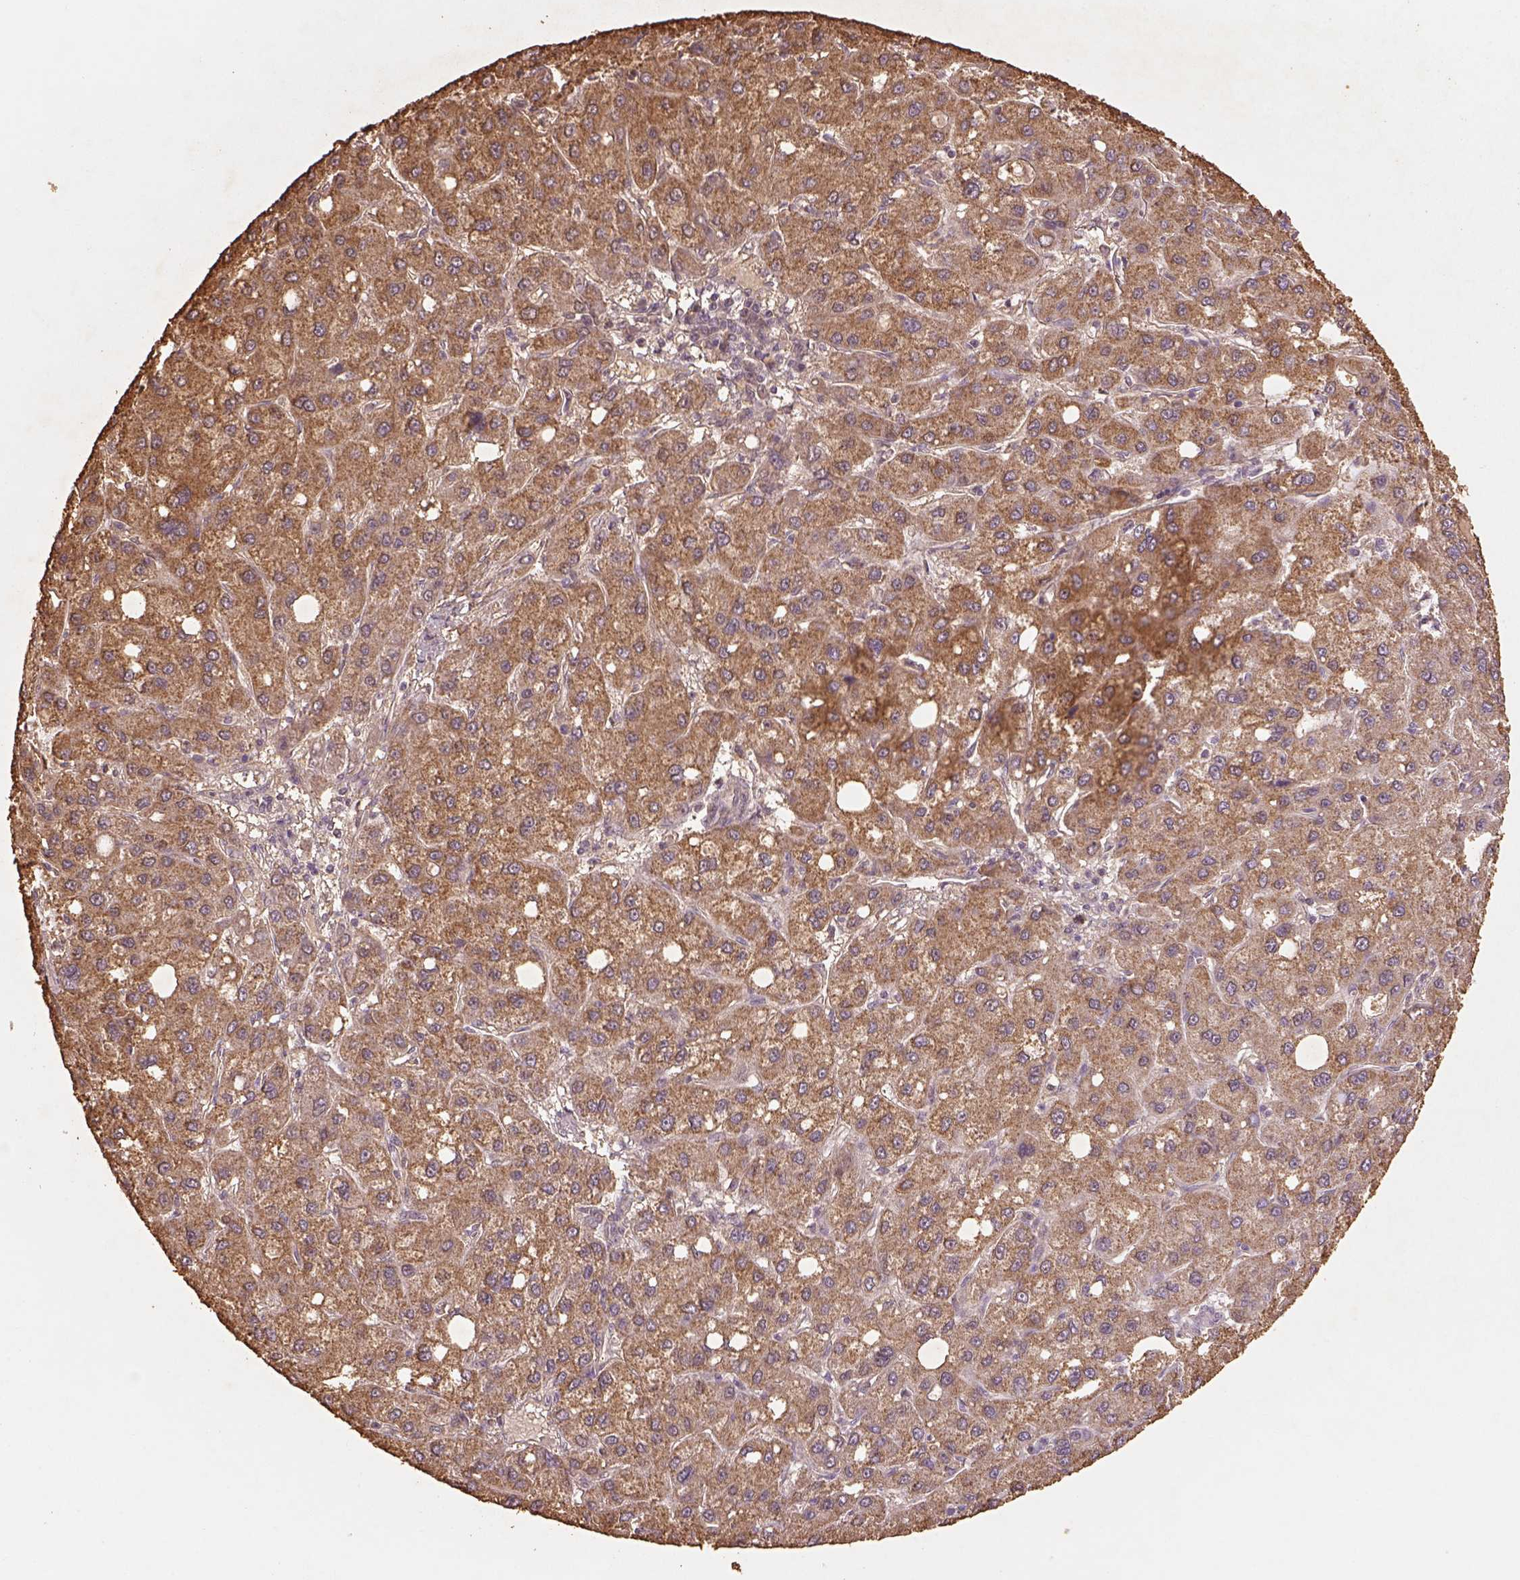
{"staining": {"intensity": "moderate", "quantity": ">75%", "location": "cytoplasmic/membranous"}, "tissue": "liver cancer", "cell_type": "Tumor cells", "image_type": "cancer", "snomed": [{"axis": "morphology", "description": "Carcinoma, Hepatocellular, NOS"}, {"axis": "topography", "description": "Liver"}], "caption": "Liver hepatocellular carcinoma stained for a protein (brown) shows moderate cytoplasmic/membranous positive staining in about >75% of tumor cells.", "gene": "AP2B1", "patient": {"sex": "male", "age": 73}}